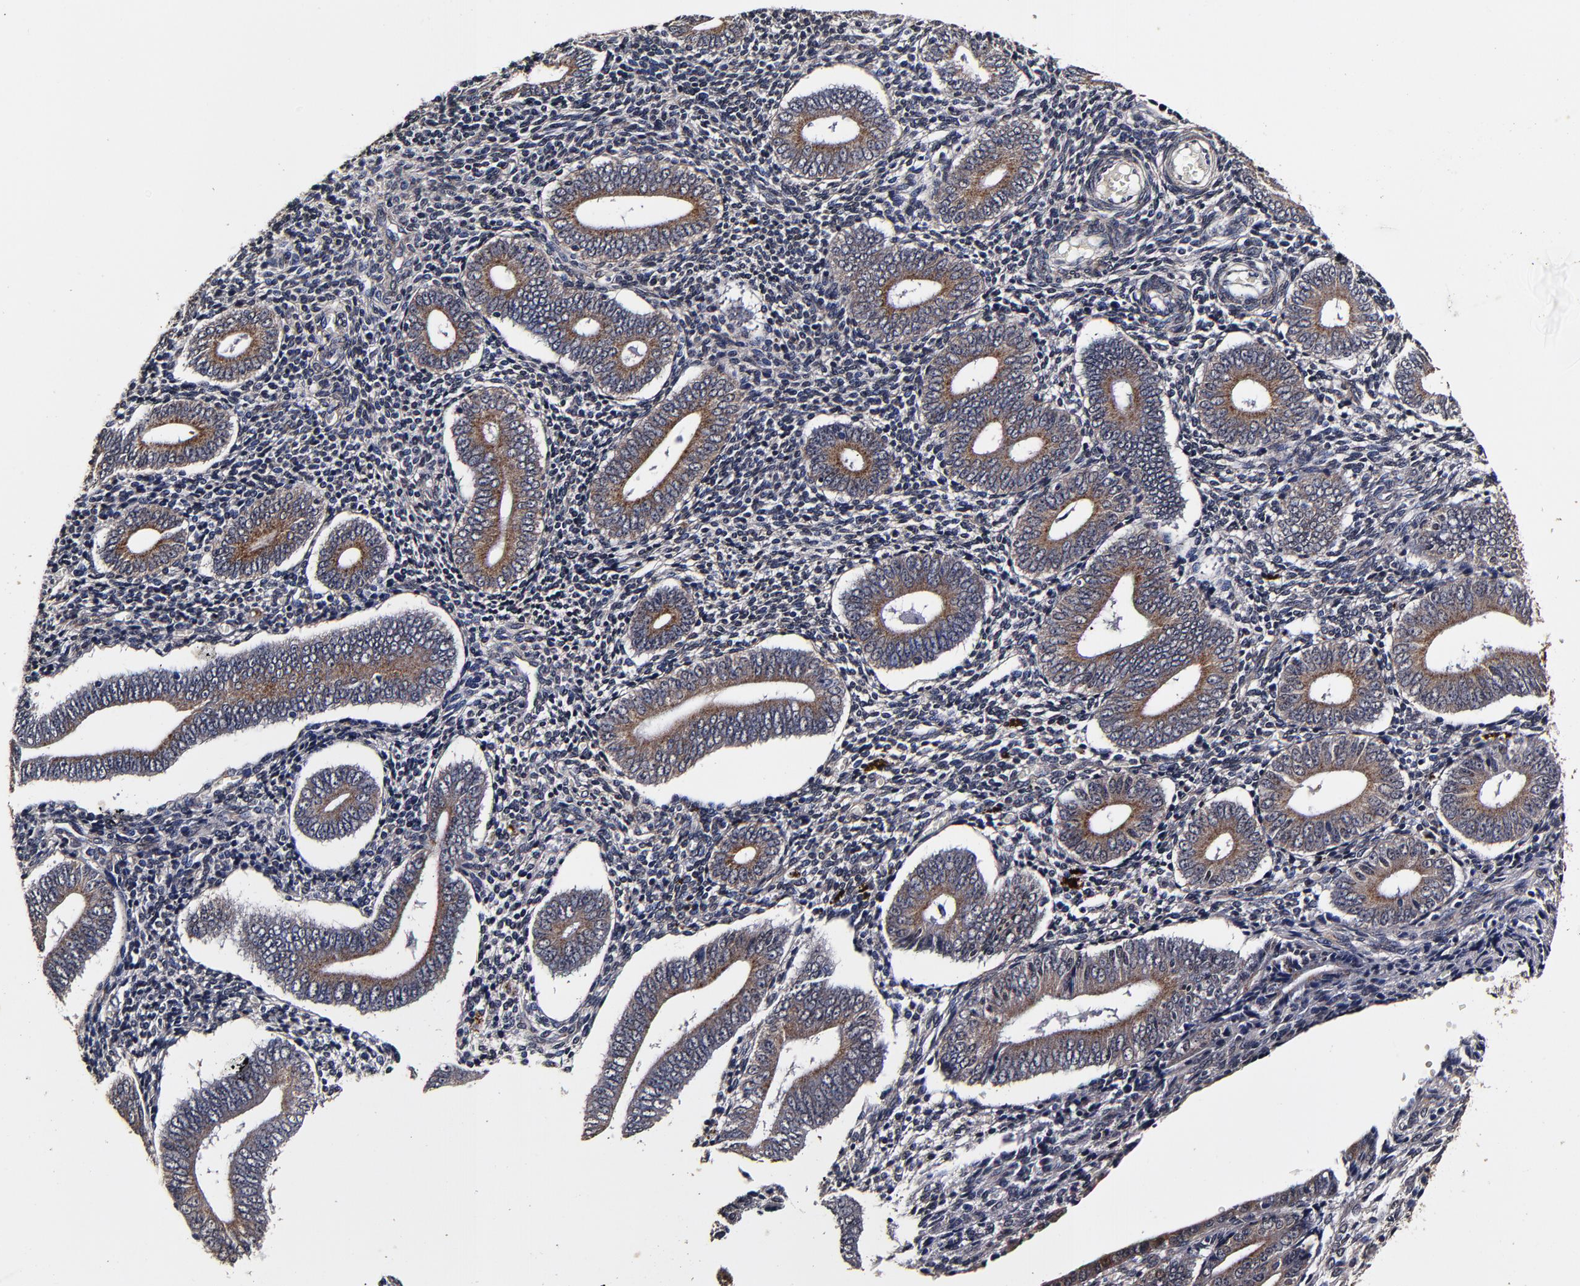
{"staining": {"intensity": "negative", "quantity": "none", "location": "none"}, "tissue": "endometrium", "cell_type": "Cells in endometrial stroma", "image_type": "normal", "snomed": [{"axis": "morphology", "description": "Normal tissue, NOS"}, {"axis": "topography", "description": "Uterus"}, {"axis": "topography", "description": "Endometrium"}], "caption": "Immunohistochemistry micrograph of unremarkable endometrium stained for a protein (brown), which demonstrates no positivity in cells in endometrial stroma.", "gene": "MMP15", "patient": {"sex": "female", "age": 33}}